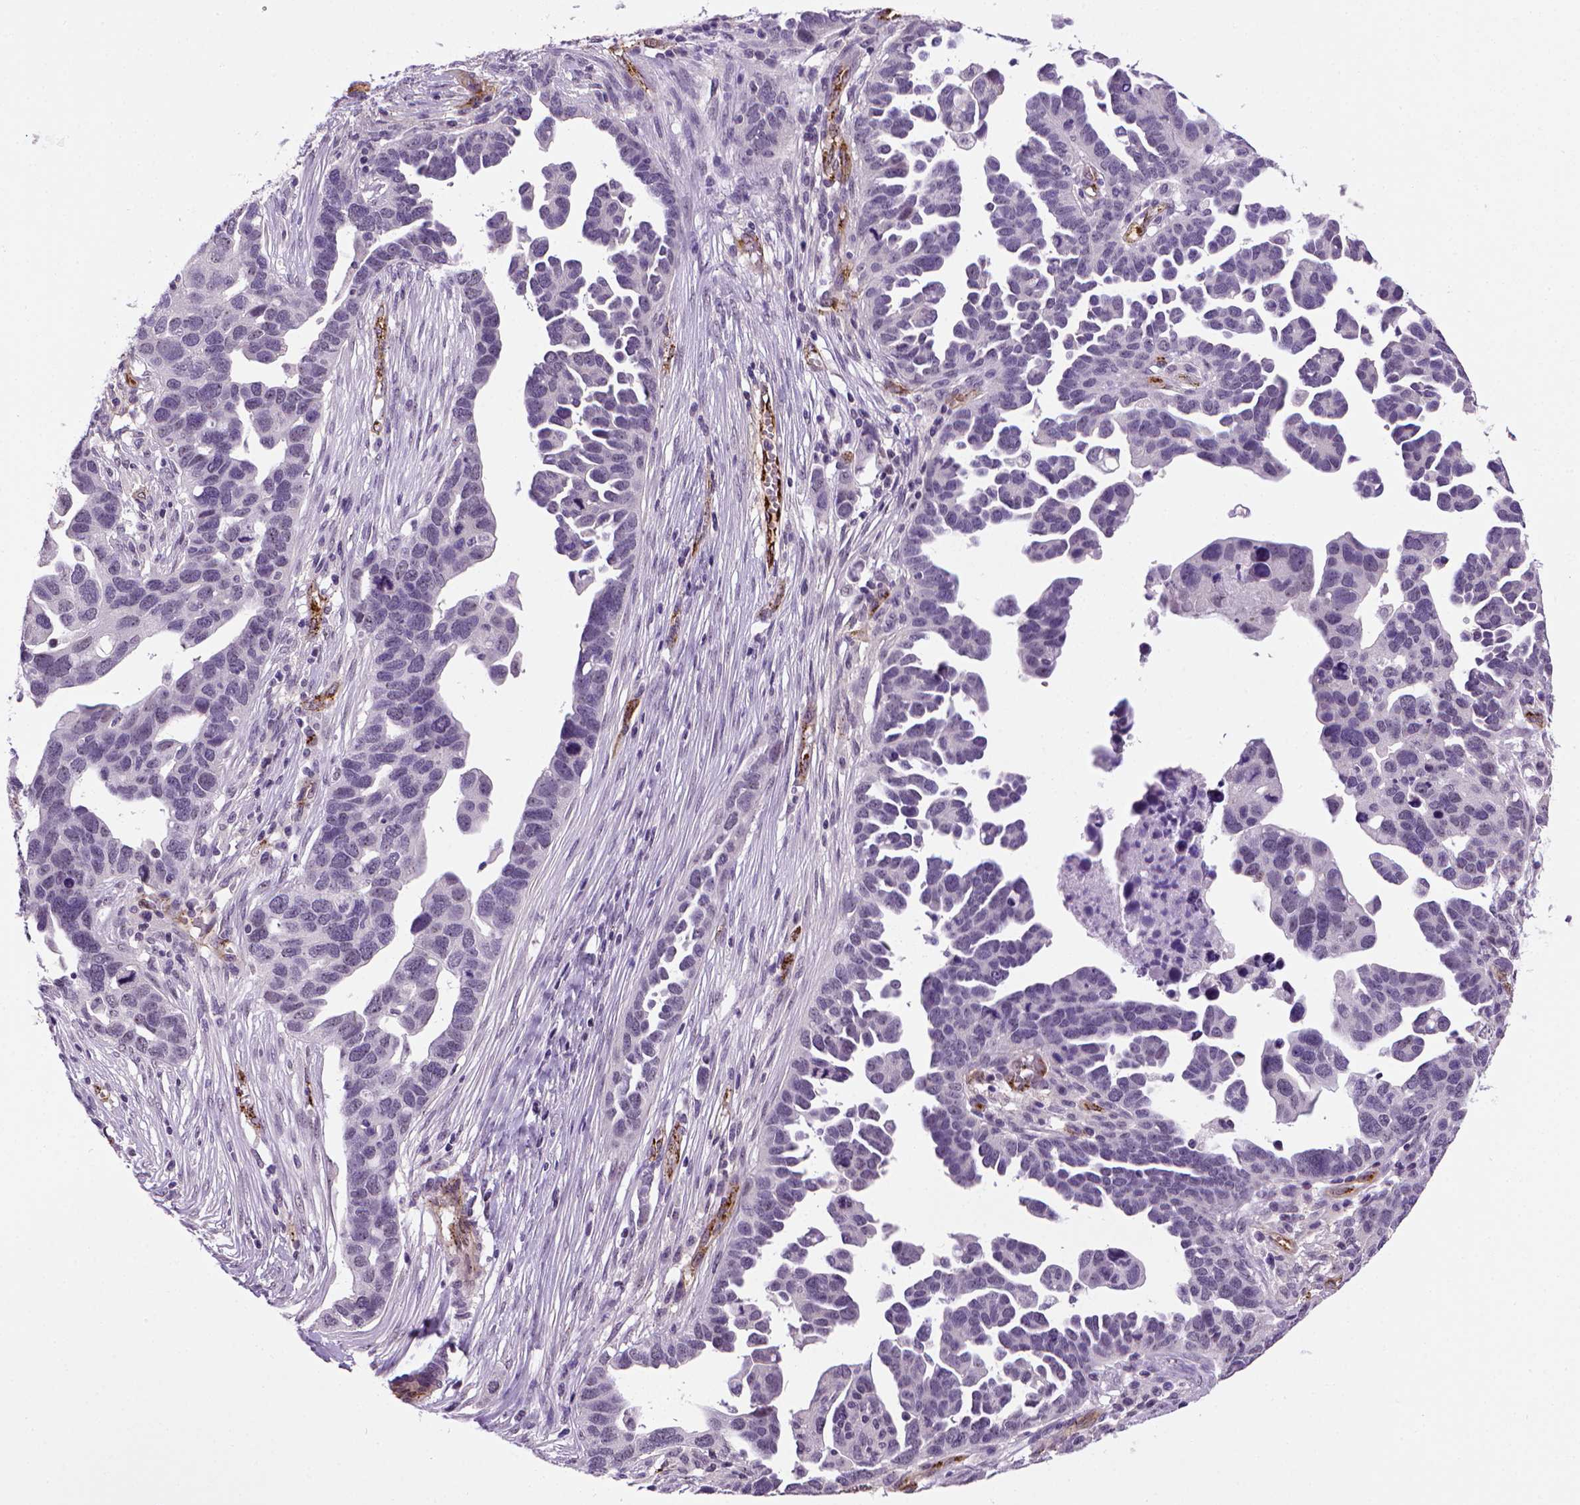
{"staining": {"intensity": "negative", "quantity": "none", "location": "none"}, "tissue": "ovarian cancer", "cell_type": "Tumor cells", "image_type": "cancer", "snomed": [{"axis": "morphology", "description": "Cystadenocarcinoma, serous, NOS"}, {"axis": "topography", "description": "Ovary"}], "caption": "Tumor cells show no significant staining in ovarian cancer (serous cystadenocarcinoma).", "gene": "VWF", "patient": {"sex": "female", "age": 54}}